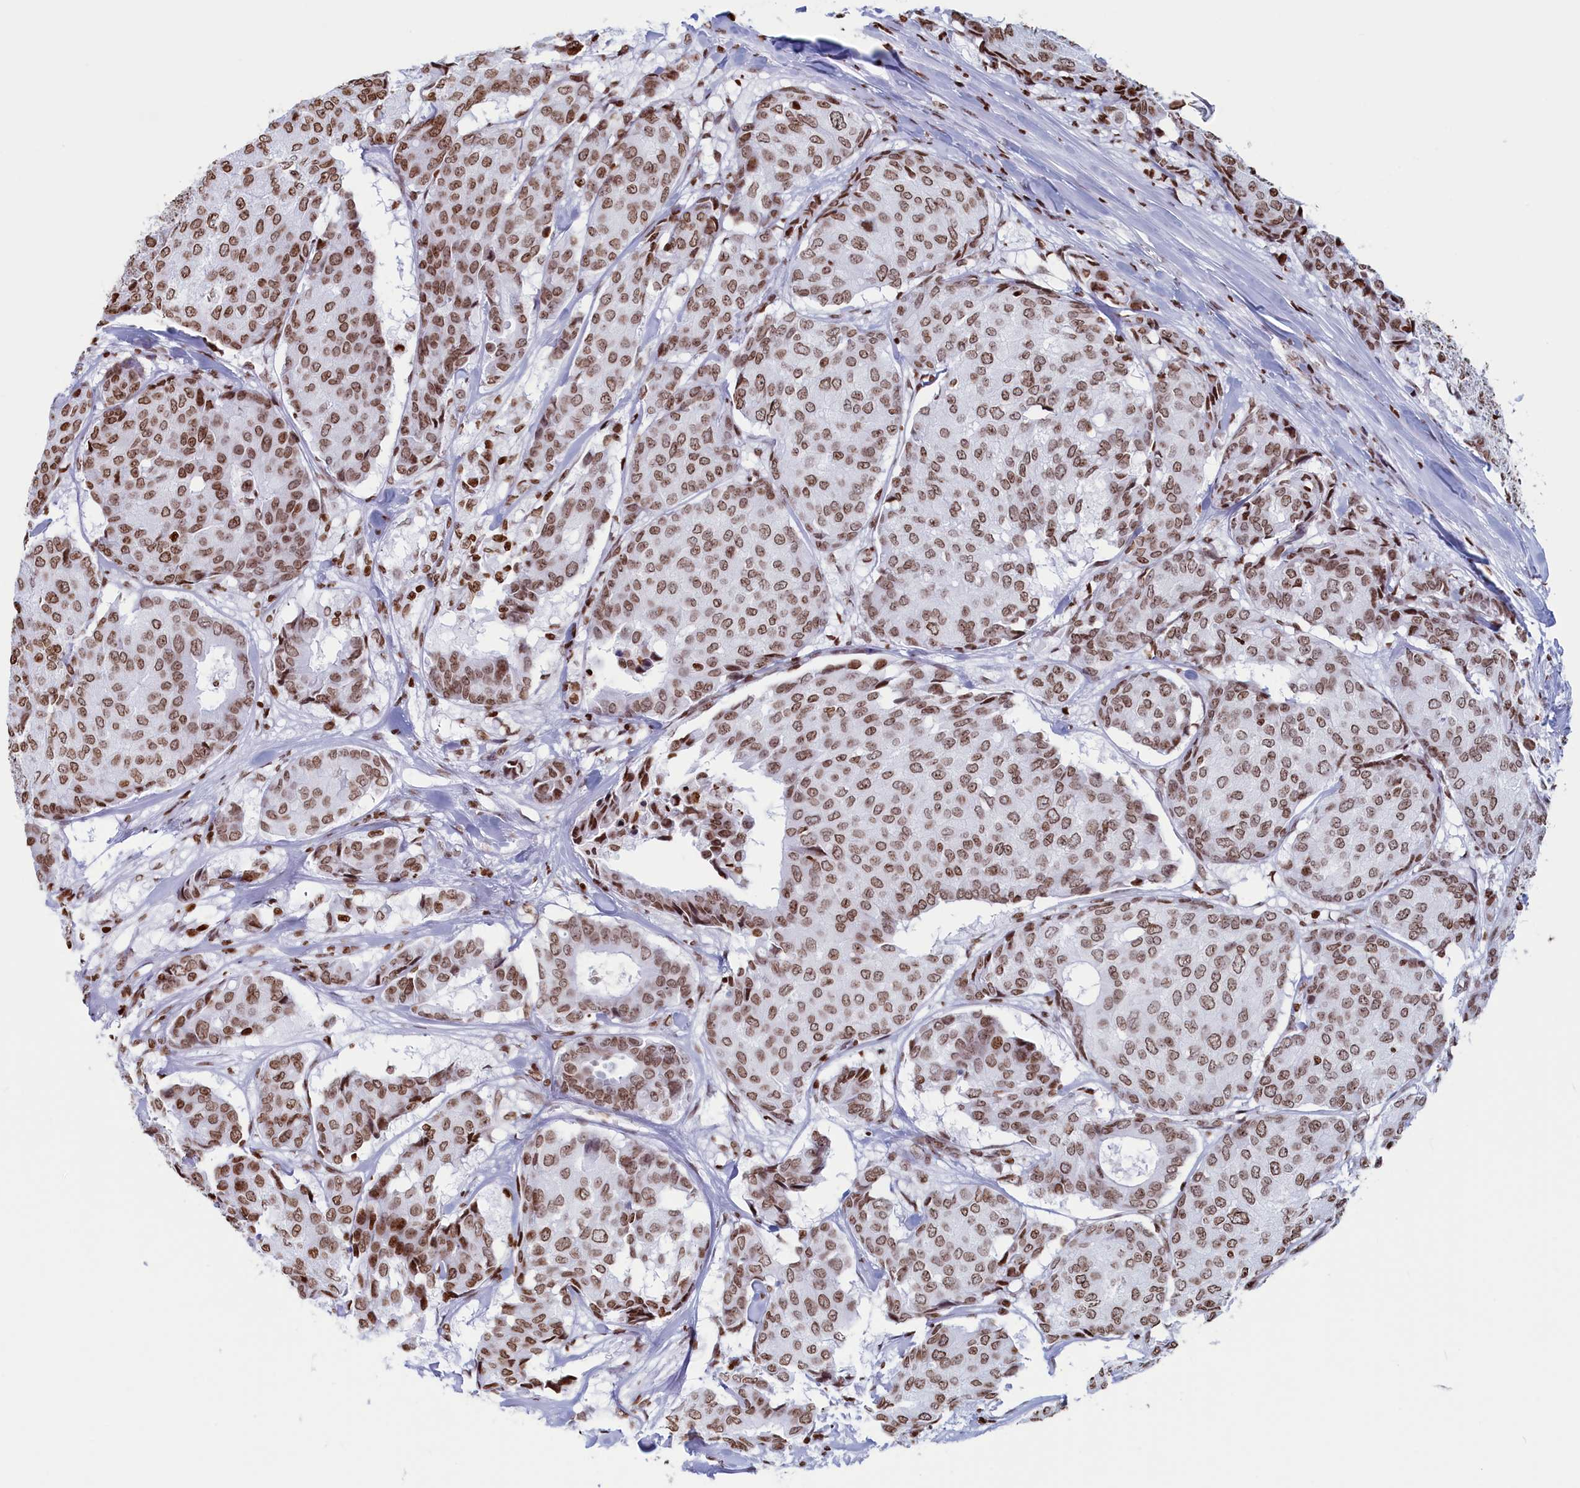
{"staining": {"intensity": "moderate", "quantity": ">75%", "location": "nuclear"}, "tissue": "breast cancer", "cell_type": "Tumor cells", "image_type": "cancer", "snomed": [{"axis": "morphology", "description": "Duct carcinoma"}, {"axis": "topography", "description": "Breast"}], "caption": "Protein staining shows moderate nuclear staining in approximately >75% of tumor cells in intraductal carcinoma (breast).", "gene": "APOBEC3A", "patient": {"sex": "female", "age": 75}}